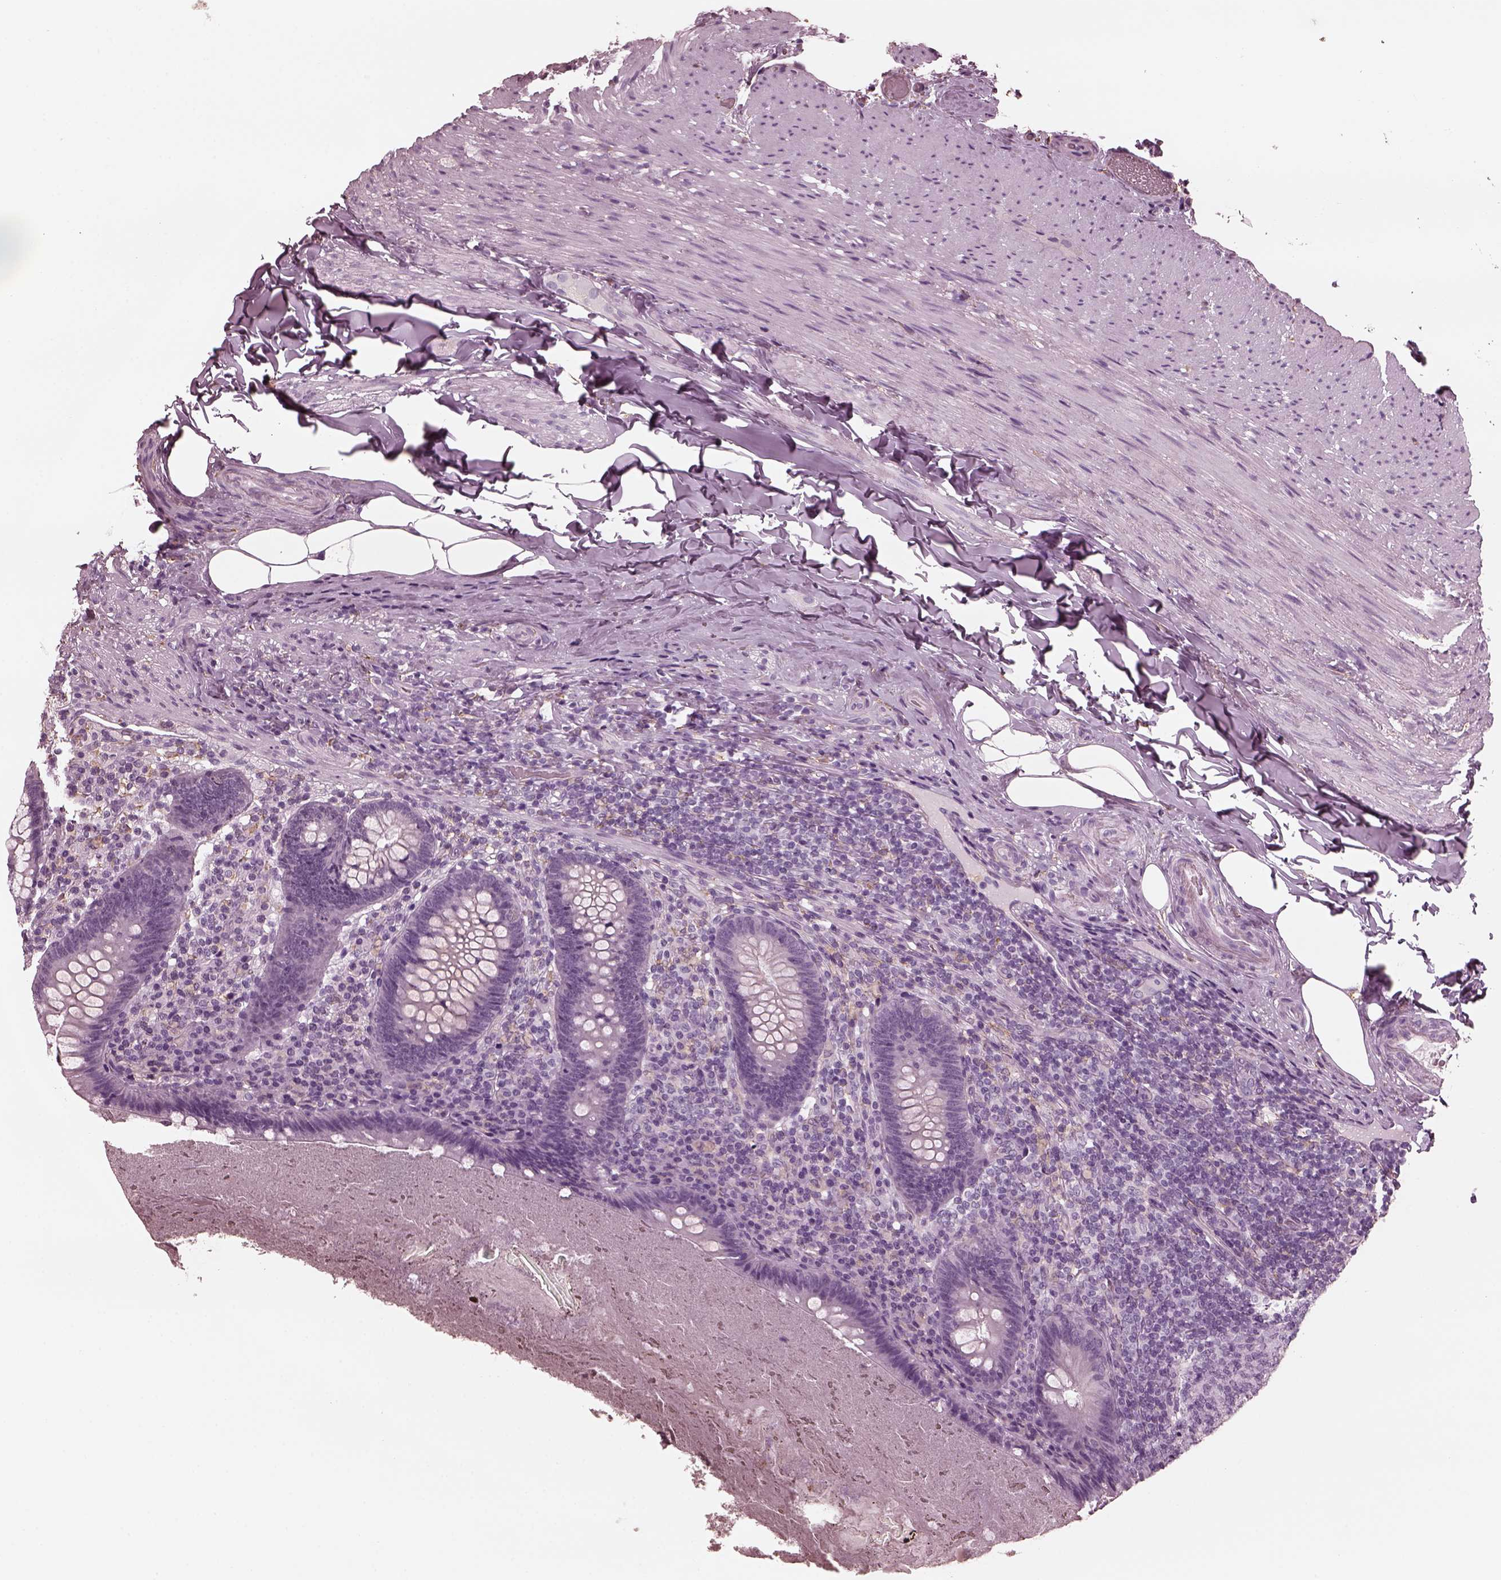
{"staining": {"intensity": "negative", "quantity": "none", "location": "none"}, "tissue": "appendix", "cell_type": "Glandular cells", "image_type": "normal", "snomed": [{"axis": "morphology", "description": "Normal tissue, NOS"}, {"axis": "topography", "description": "Appendix"}], "caption": "This micrograph is of benign appendix stained with immunohistochemistry to label a protein in brown with the nuclei are counter-stained blue. There is no staining in glandular cells.", "gene": "CGA", "patient": {"sex": "male", "age": 47}}